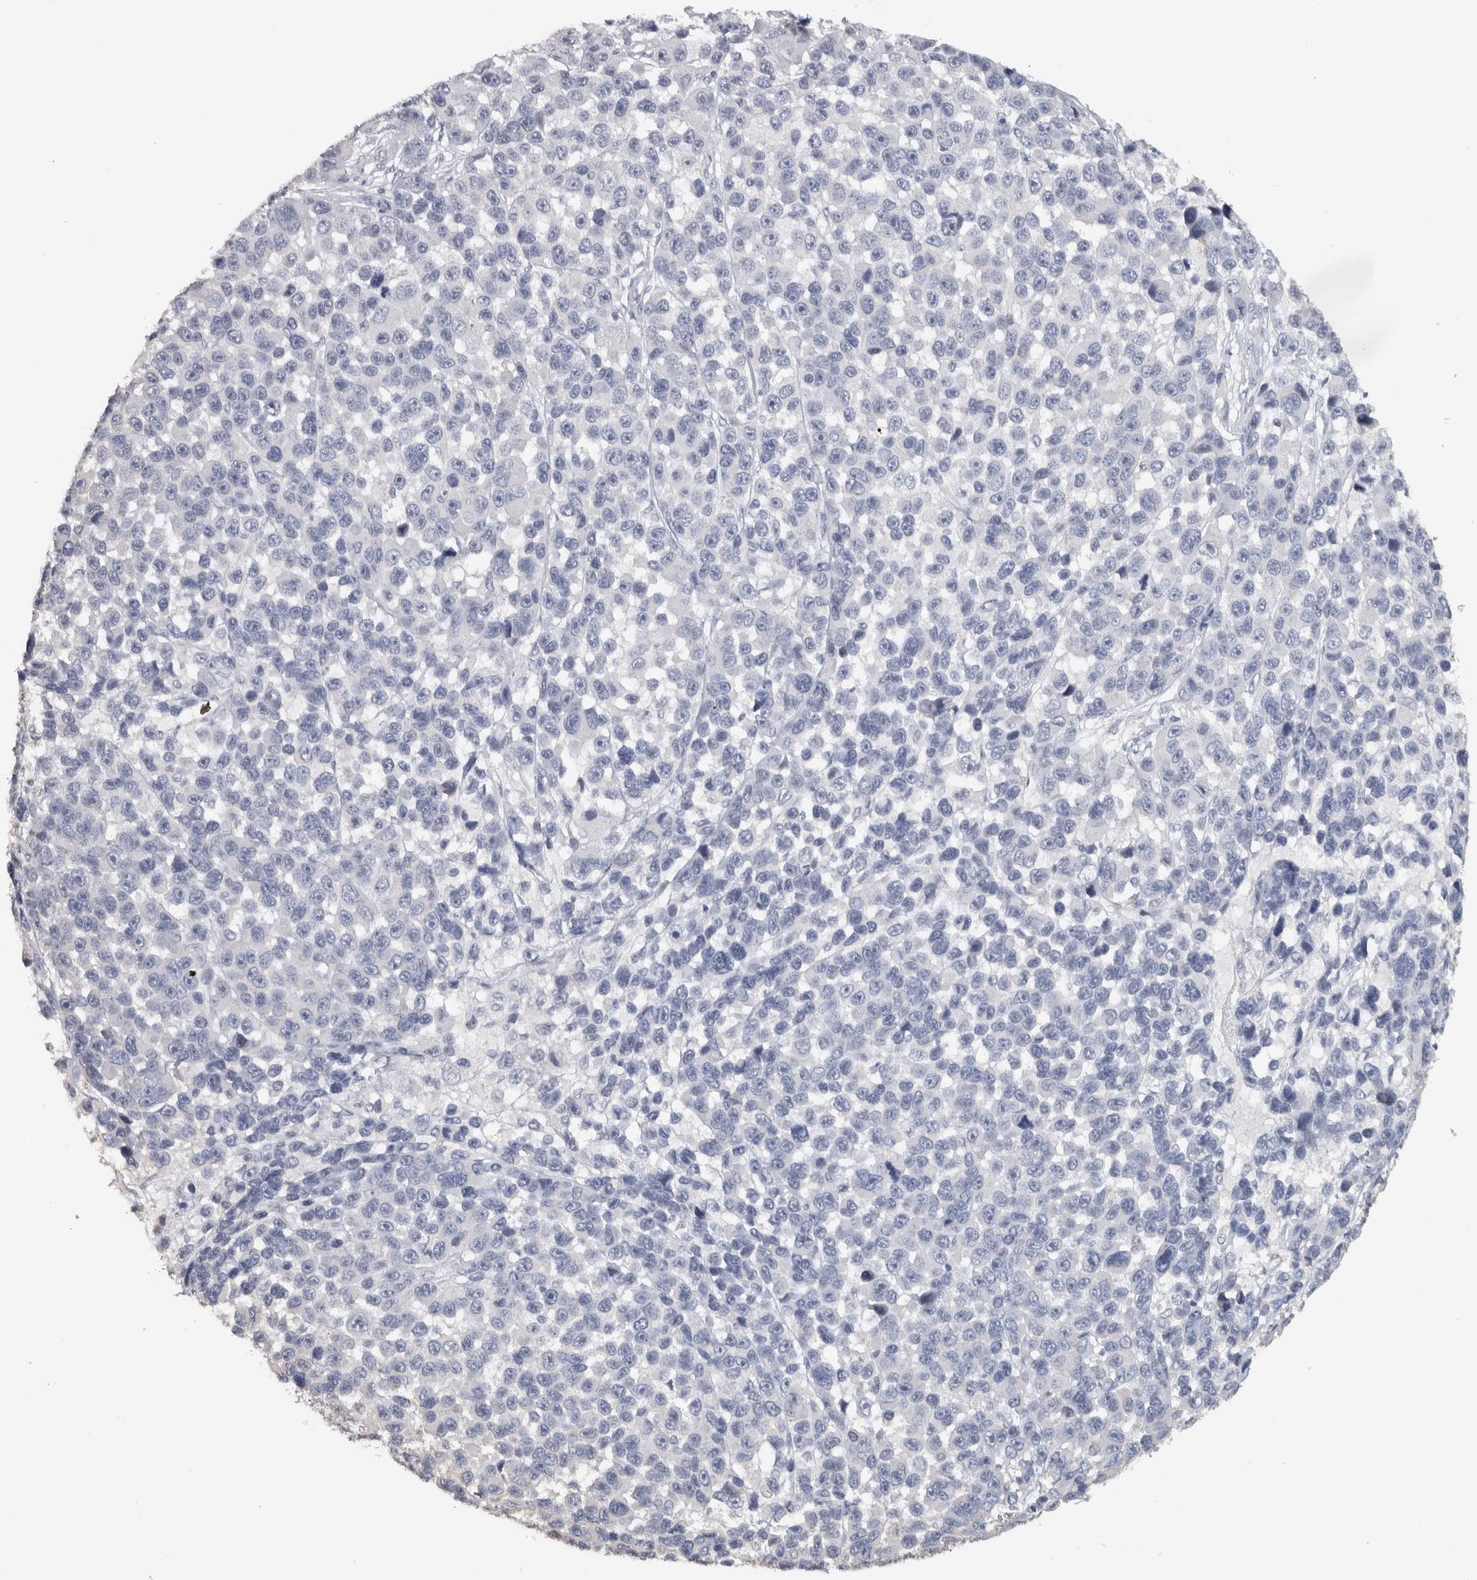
{"staining": {"intensity": "negative", "quantity": "none", "location": "none"}, "tissue": "melanoma", "cell_type": "Tumor cells", "image_type": "cancer", "snomed": [{"axis": "morphology", "description": "Malignant melanoma, NOS"}, {"axis": "topography", "description": "Skin"}], "caption": "Tumor cells show no significant positivity in melanoma. (DAB immunohistochemistry (IHC) visualized using brightfield microscopy, high magnification).", "gene": "NECAB1", "patient": {"sex": "male", "age": 53}}